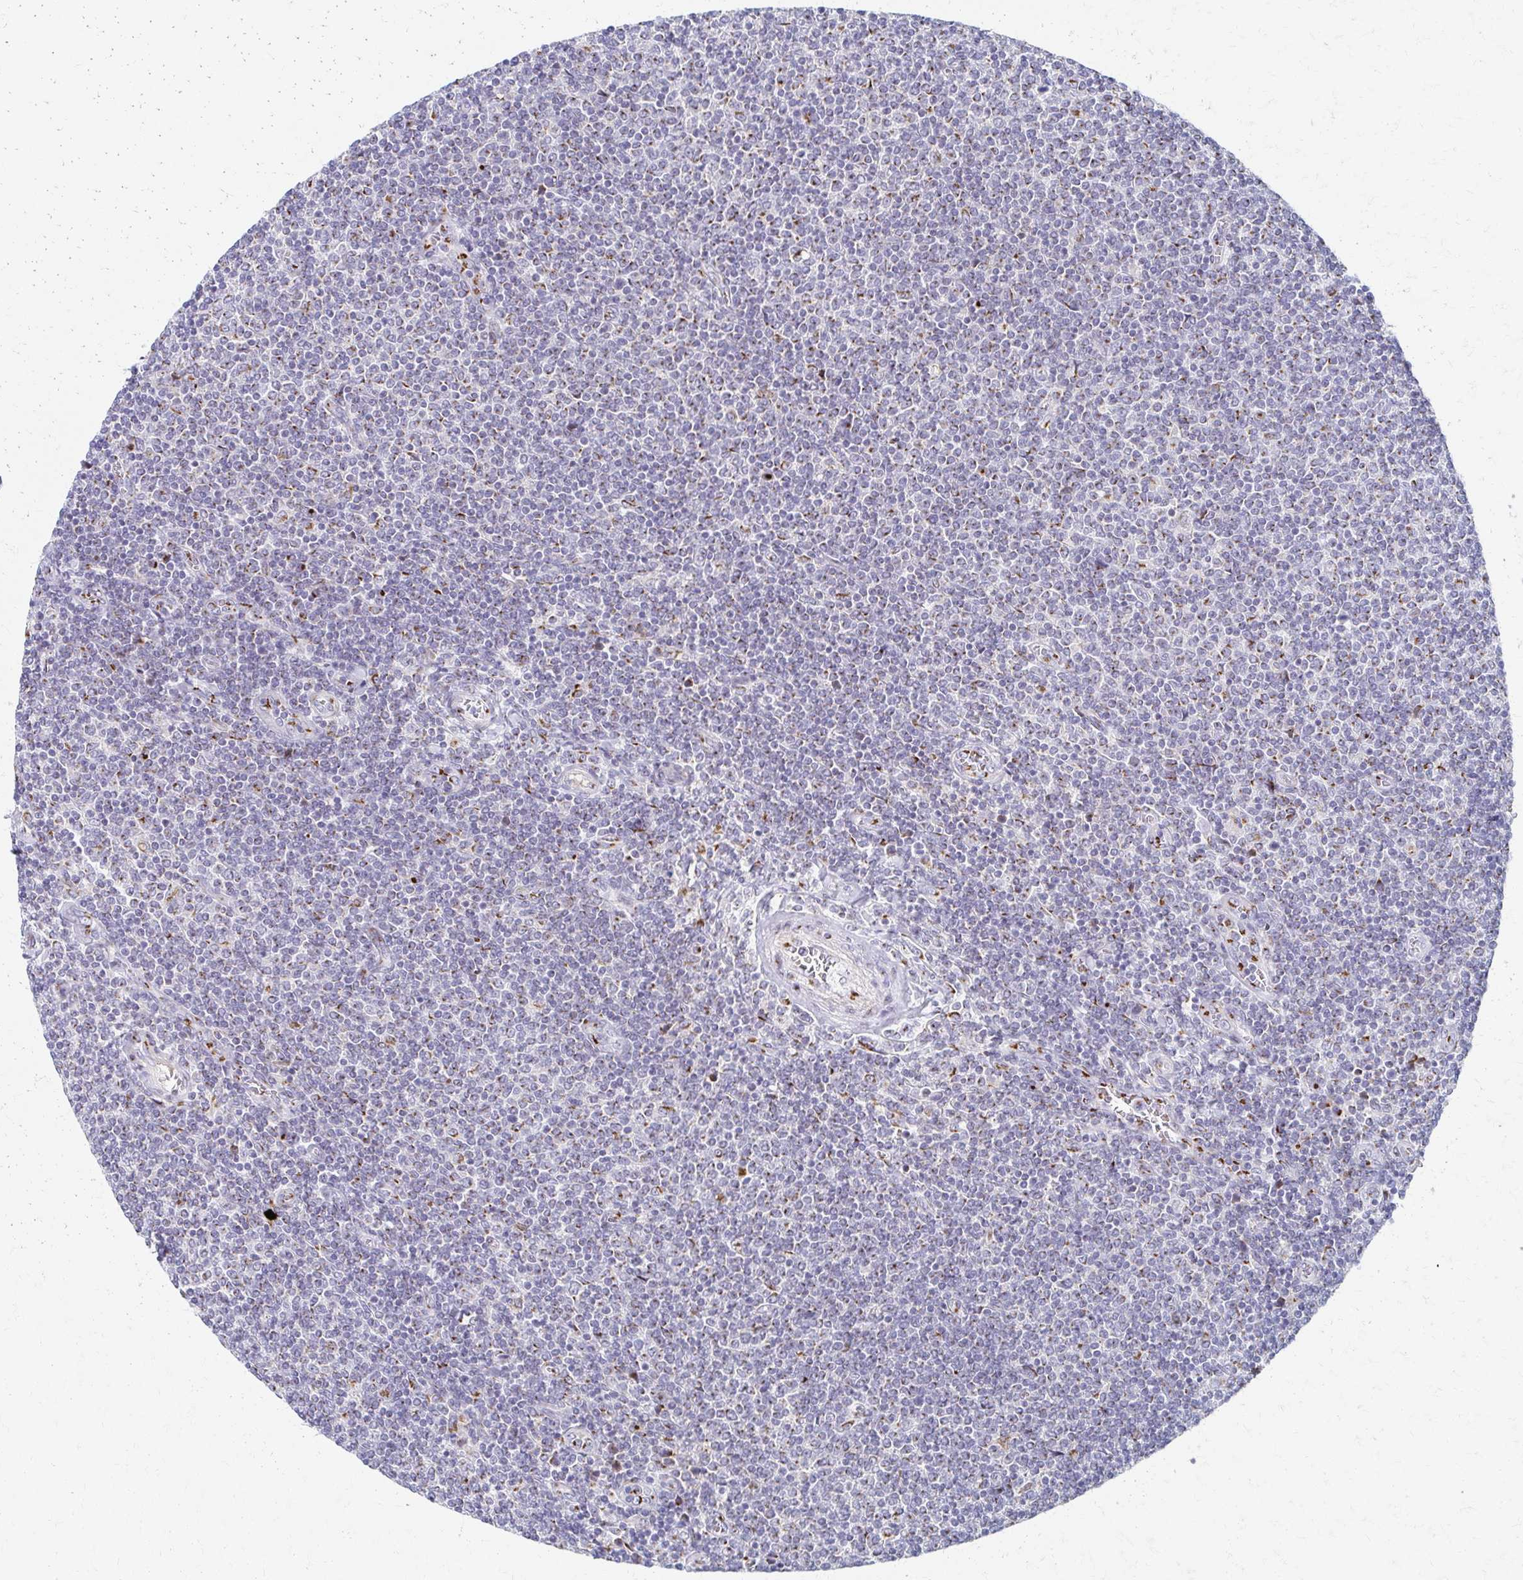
{"staining": {"intensity": "moderate", "quantity": "<25%", "location": "cytoplasmic/membranous"}, "tissue": "lymphoma", "cell_type": "Tumor cells", "image_type": "cancer", "snomed": [{"axis": "morphology", "description": "Malignant lymphoma, non-Hodgkin's type, Low grade"}, {"axis": "topography", "description": "Lymph node"}], "caption": "Lymphoma stained for a protein demonstrates moderate cytoplasmic/membranous positivity in tumor cells.", "gene": "TM9SF1", "patient": {"sex": "male", "age": 52}}